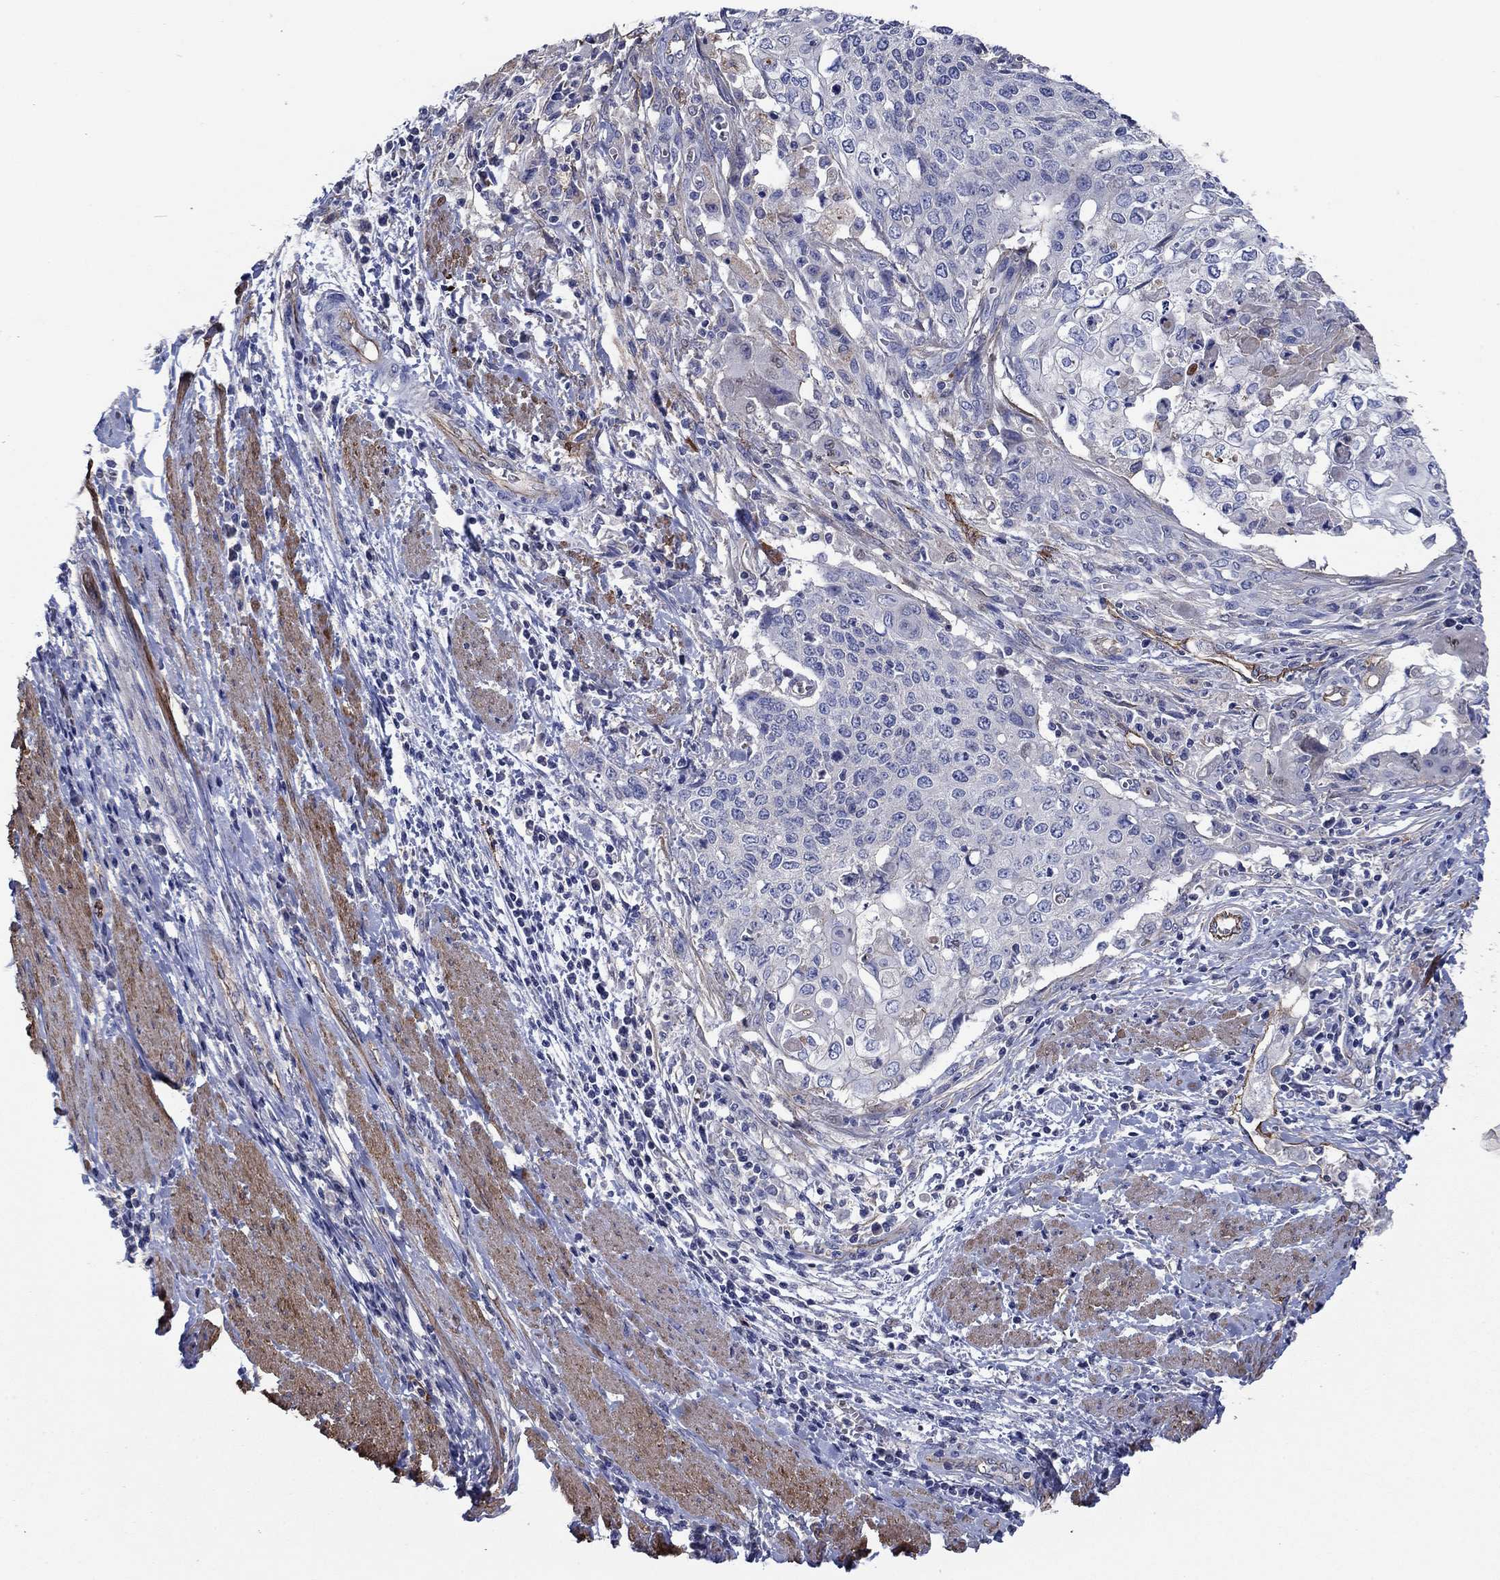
{"staining": {"intensity": "negative", "quantity": "none", "location": "none"}, "tissue": "cervical cancer", "cell_type": "Tumor cells", "image_type": "cancer", "snomed": [{"axis": "morphology", "description": "Squamous cell carcinoma, NOS"}, {"axis": "topography", "description": "Cervix"}], "caption": "The IHC micrograph has no significant expression in tumor cells of cervical squamous cell carcinoma tissue. (Stains: DAB (3,3'-diaminobenzidine) immunohistochemistry (IHC) with hematoxylin counter stain, Microscopy: brightfield microscopy at high magnification).", "gene": "FLNC", "patient": {"sex": "female", "age": 39}}